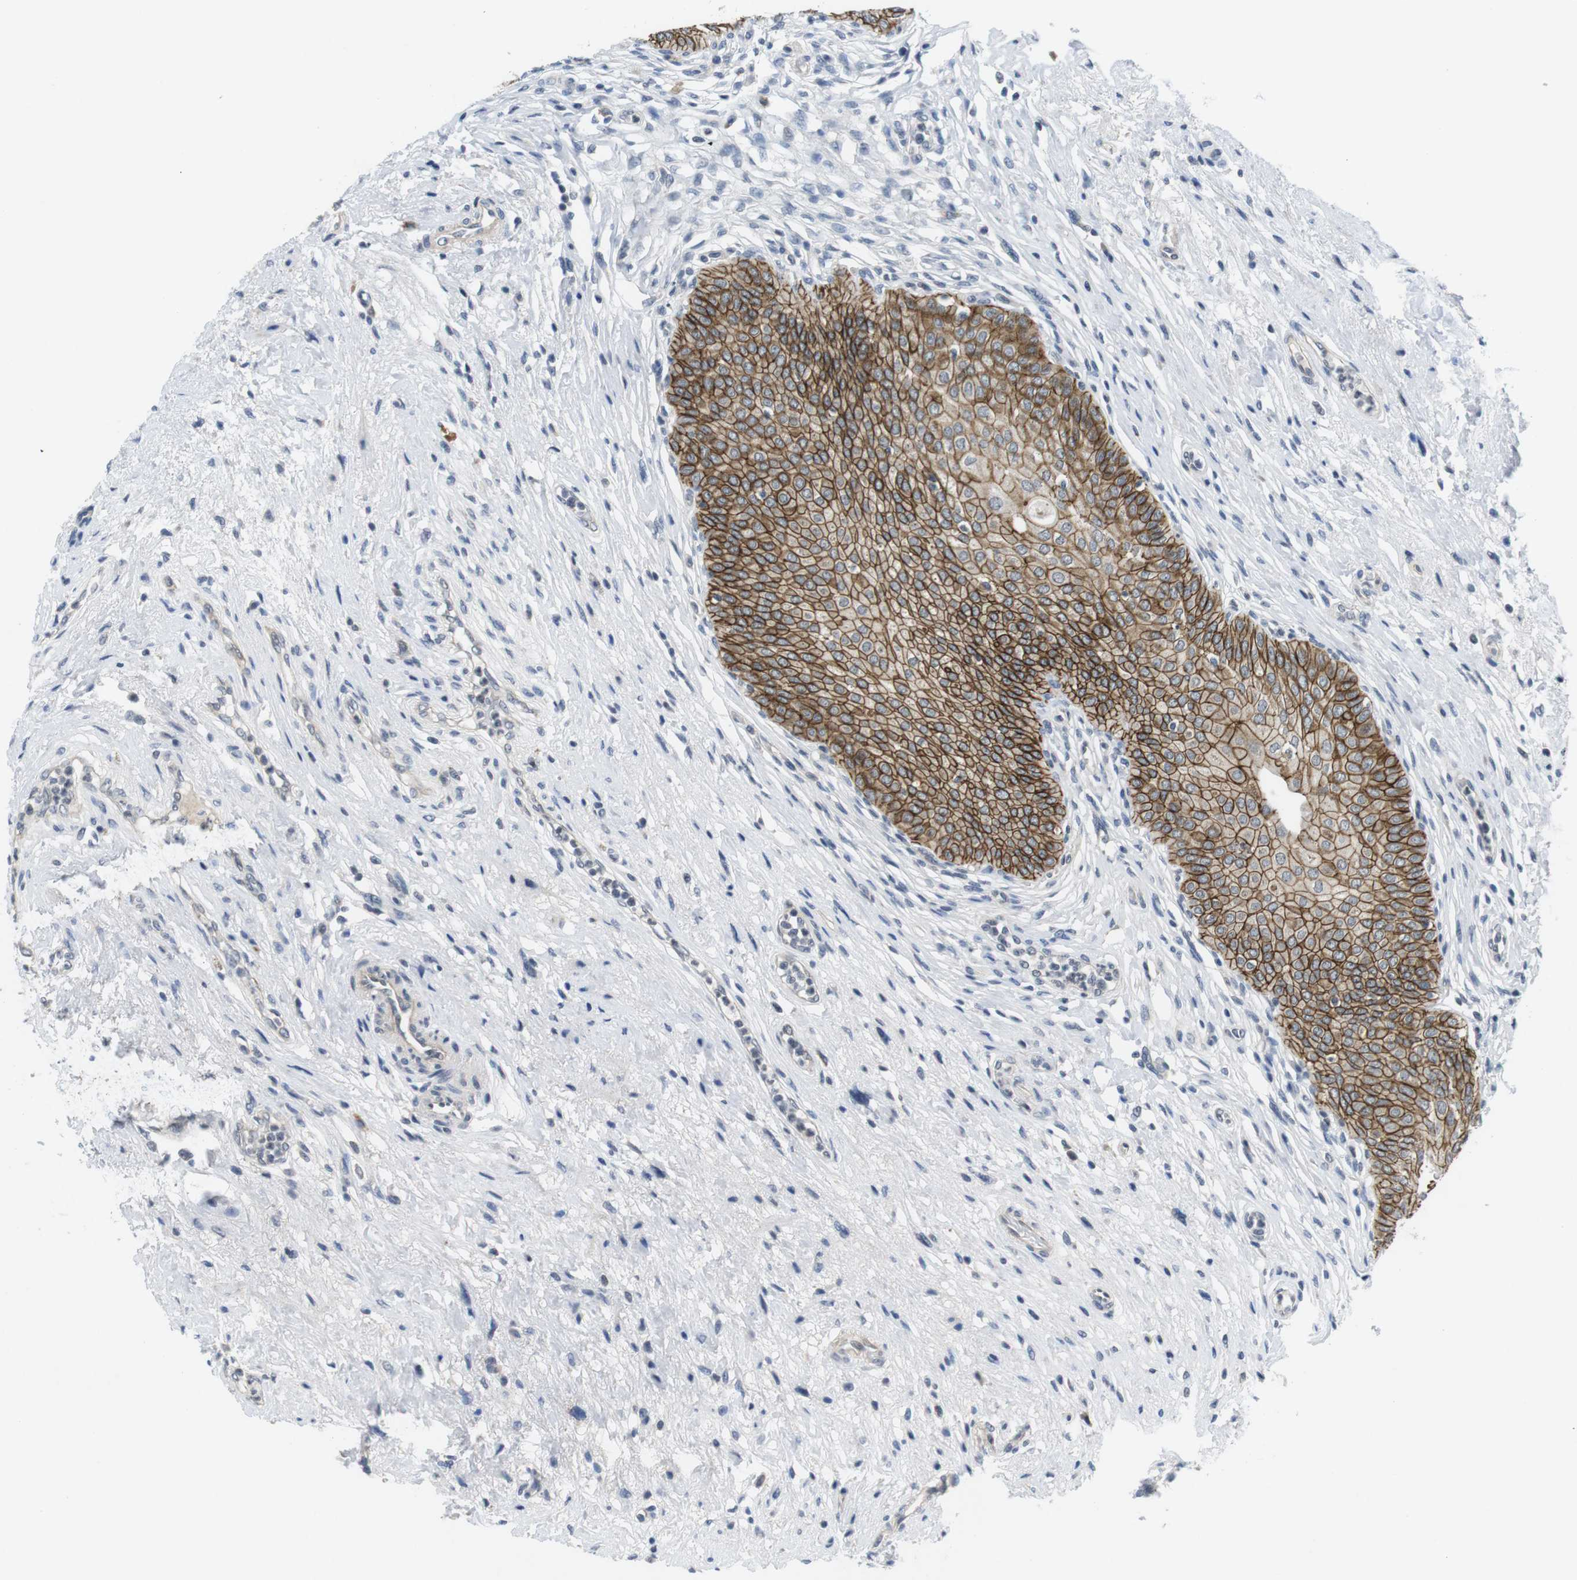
{"staining": {"intensity": "strong", "quantity": ">75%", "location": "cytoplasmic/membranous"}, "tissue": "urinary bladder", "cell_type": "Urothelial cells", "image_type": "normal", "snomed": [{"axis": "morphology", "description": "Normal tissue, NOS"}, {"axis": "topography", "description": "Urinary bladder"}], "caption": "The photomicrograph displays immunohistochemical staining of benign urinary bladder. There is strong cytoplasmic/membranous staining is present in about >75% of urothelial cells.", "gene": "NECTIN1", "patient": {"sex": "male", "age": 46}}